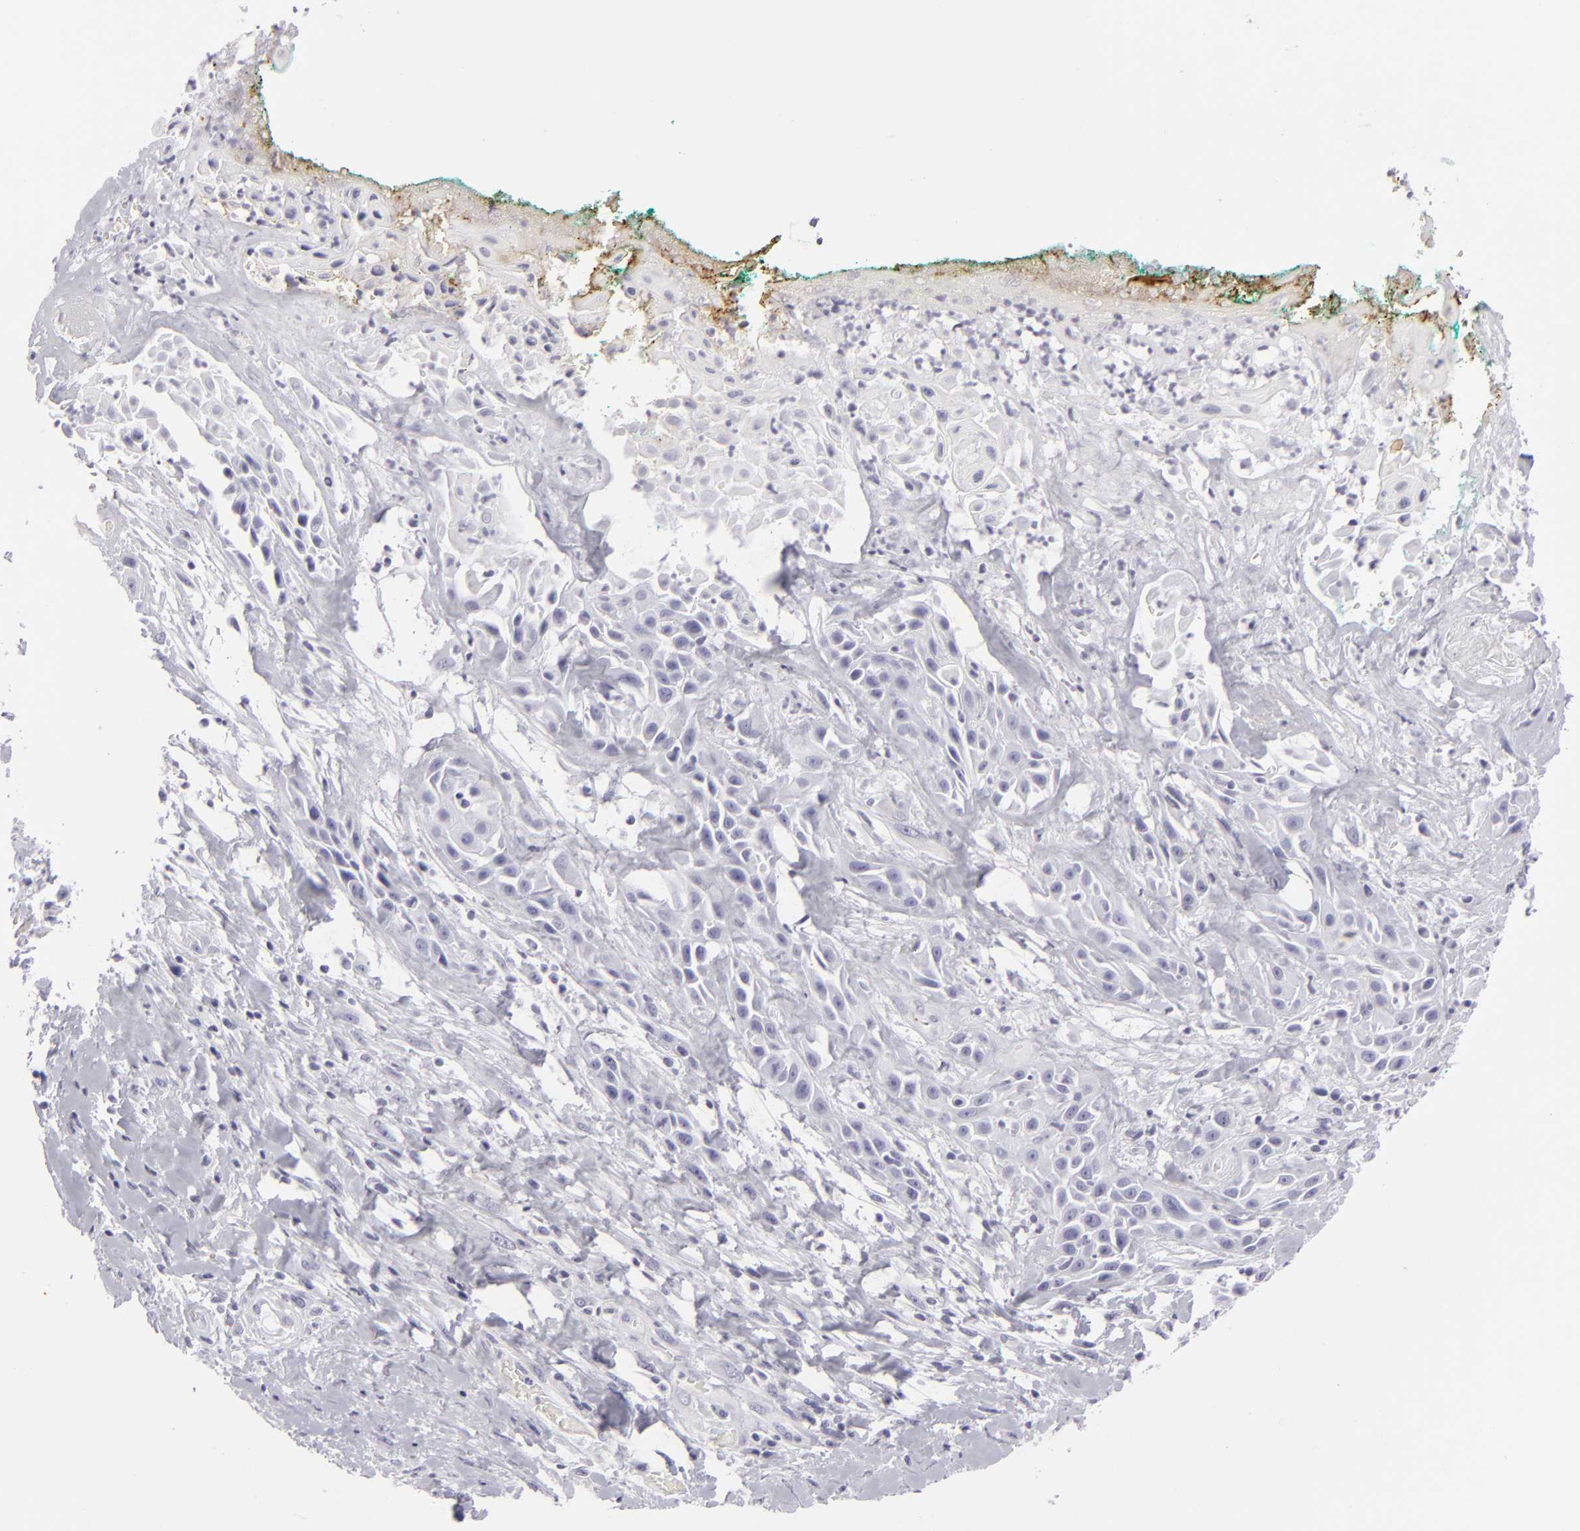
{"staining": {"intensity": "weak", "quantity": "<25%", "location": "cytoplasmic/membranous"}, "tissue": "skin cancer", "cell_type": "Tumor cells", "image_type": "cancer", "snomed": [{"axis": "morphology", "description": "Squamous cell carcinoma, NOS"}, {"axis": "topography", "description": "Skin"}, {"axis": "topography", "description": "Anal"}], "caption": "A high-resolution image shows IHC staining of skin cancer (squamous cell carcinoma), which shows no significant positivity in tumor cells. The staining is performed using DAB (3,3'-diaminobenzidine) brown chromogen with nuclei counter-stained in using hematoxylin.", "gene": "KRT1", "patient": {"sex": "male", "age": 64}}